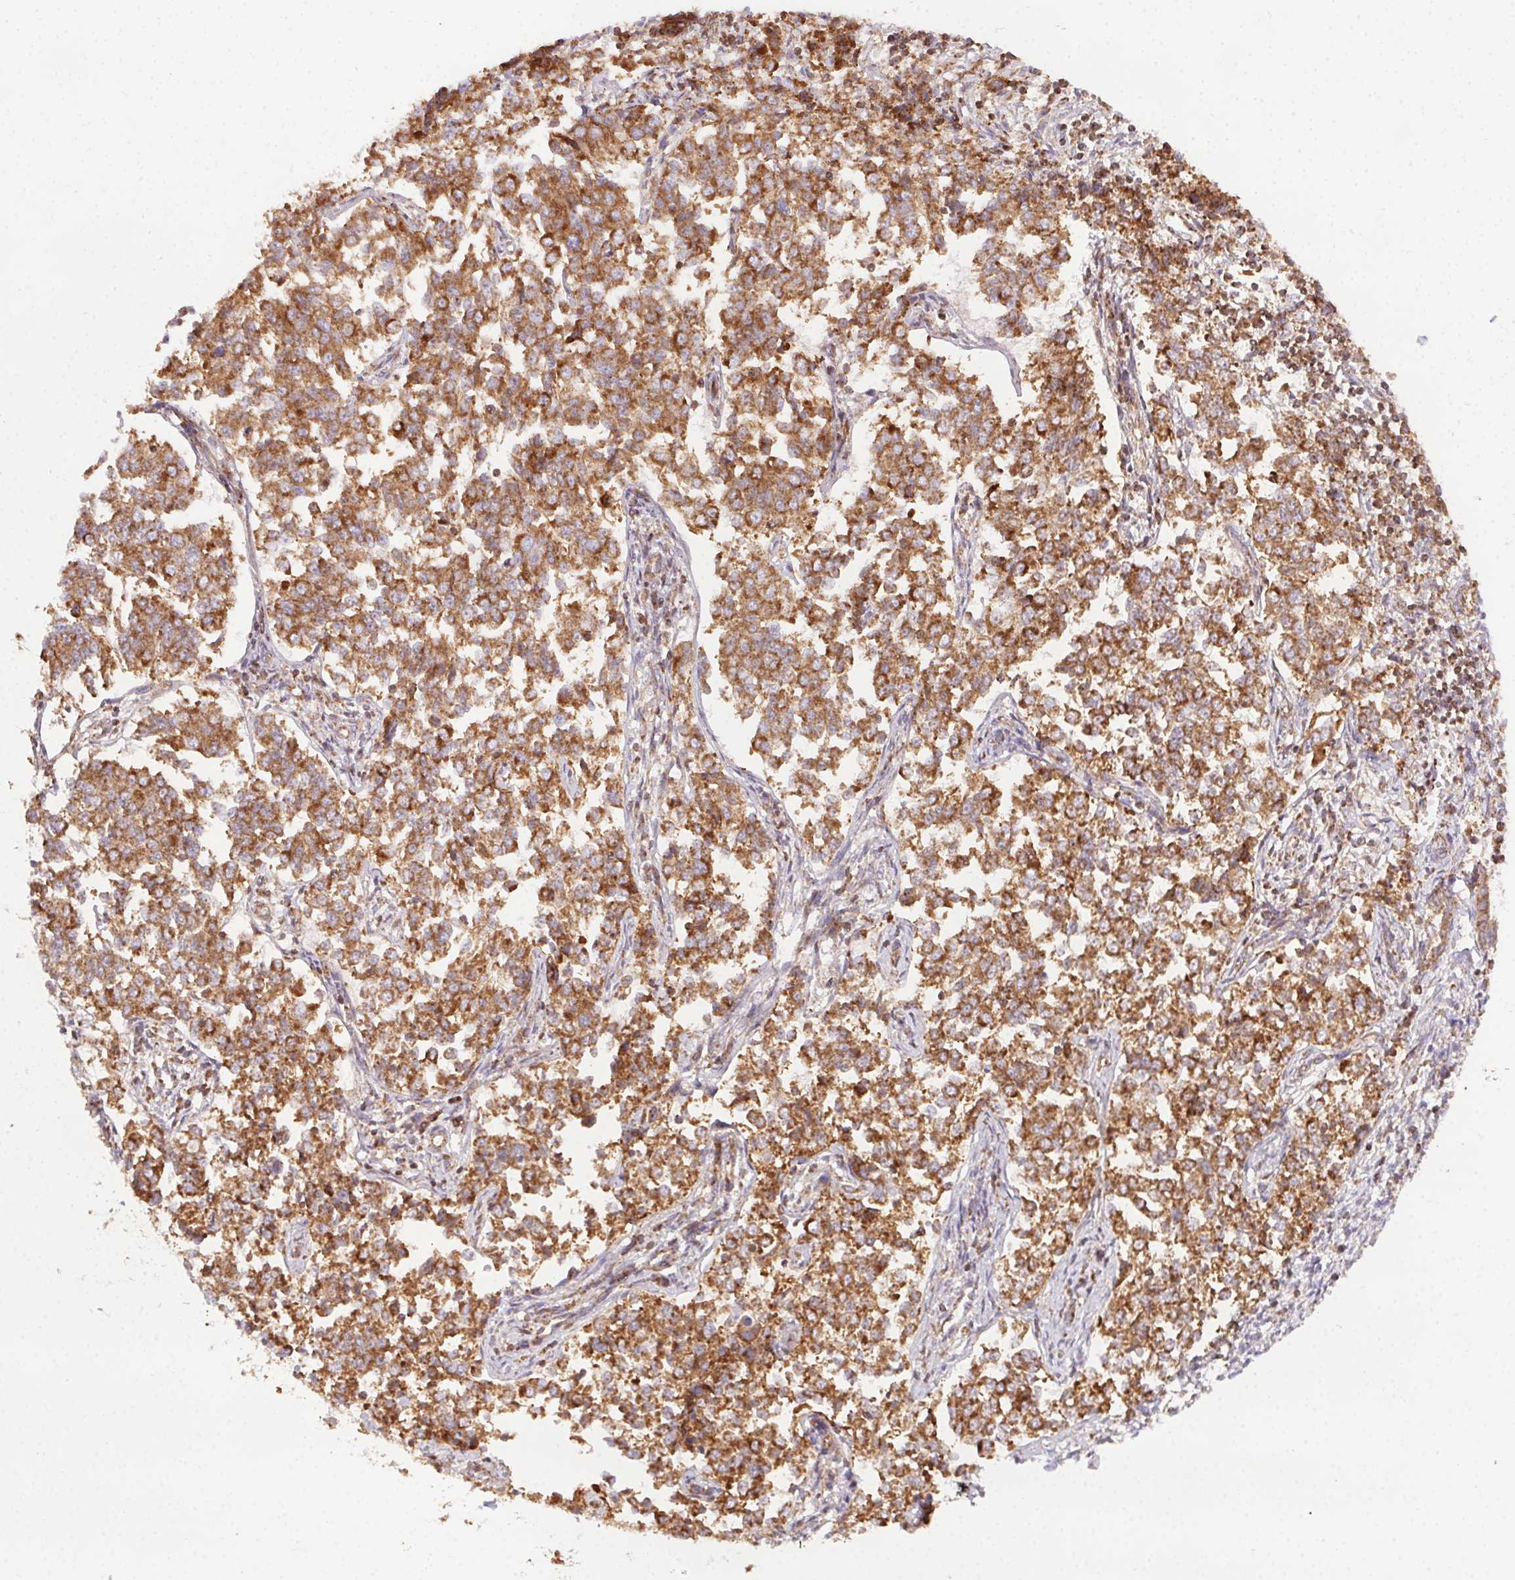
{"staining": {"intensity": "strong", "quantity": ">75%", "location": "cytoplasmic/membranous"}, "tissue": "endometrial cancer", "cell_type": "Tumor cells", "image_type": "cancer", "snomed": [{"axis": "morphology", "description": "Adenocarcinoma, NOS"}, {"axis": "topography", "description": "Endometrium"}], "caption": "Endometrial cancer stained with a protein marker exhibits strong staining in tumor cells.", "gene": "CLPB", "patient": {"sex": "female", "age": 43}}